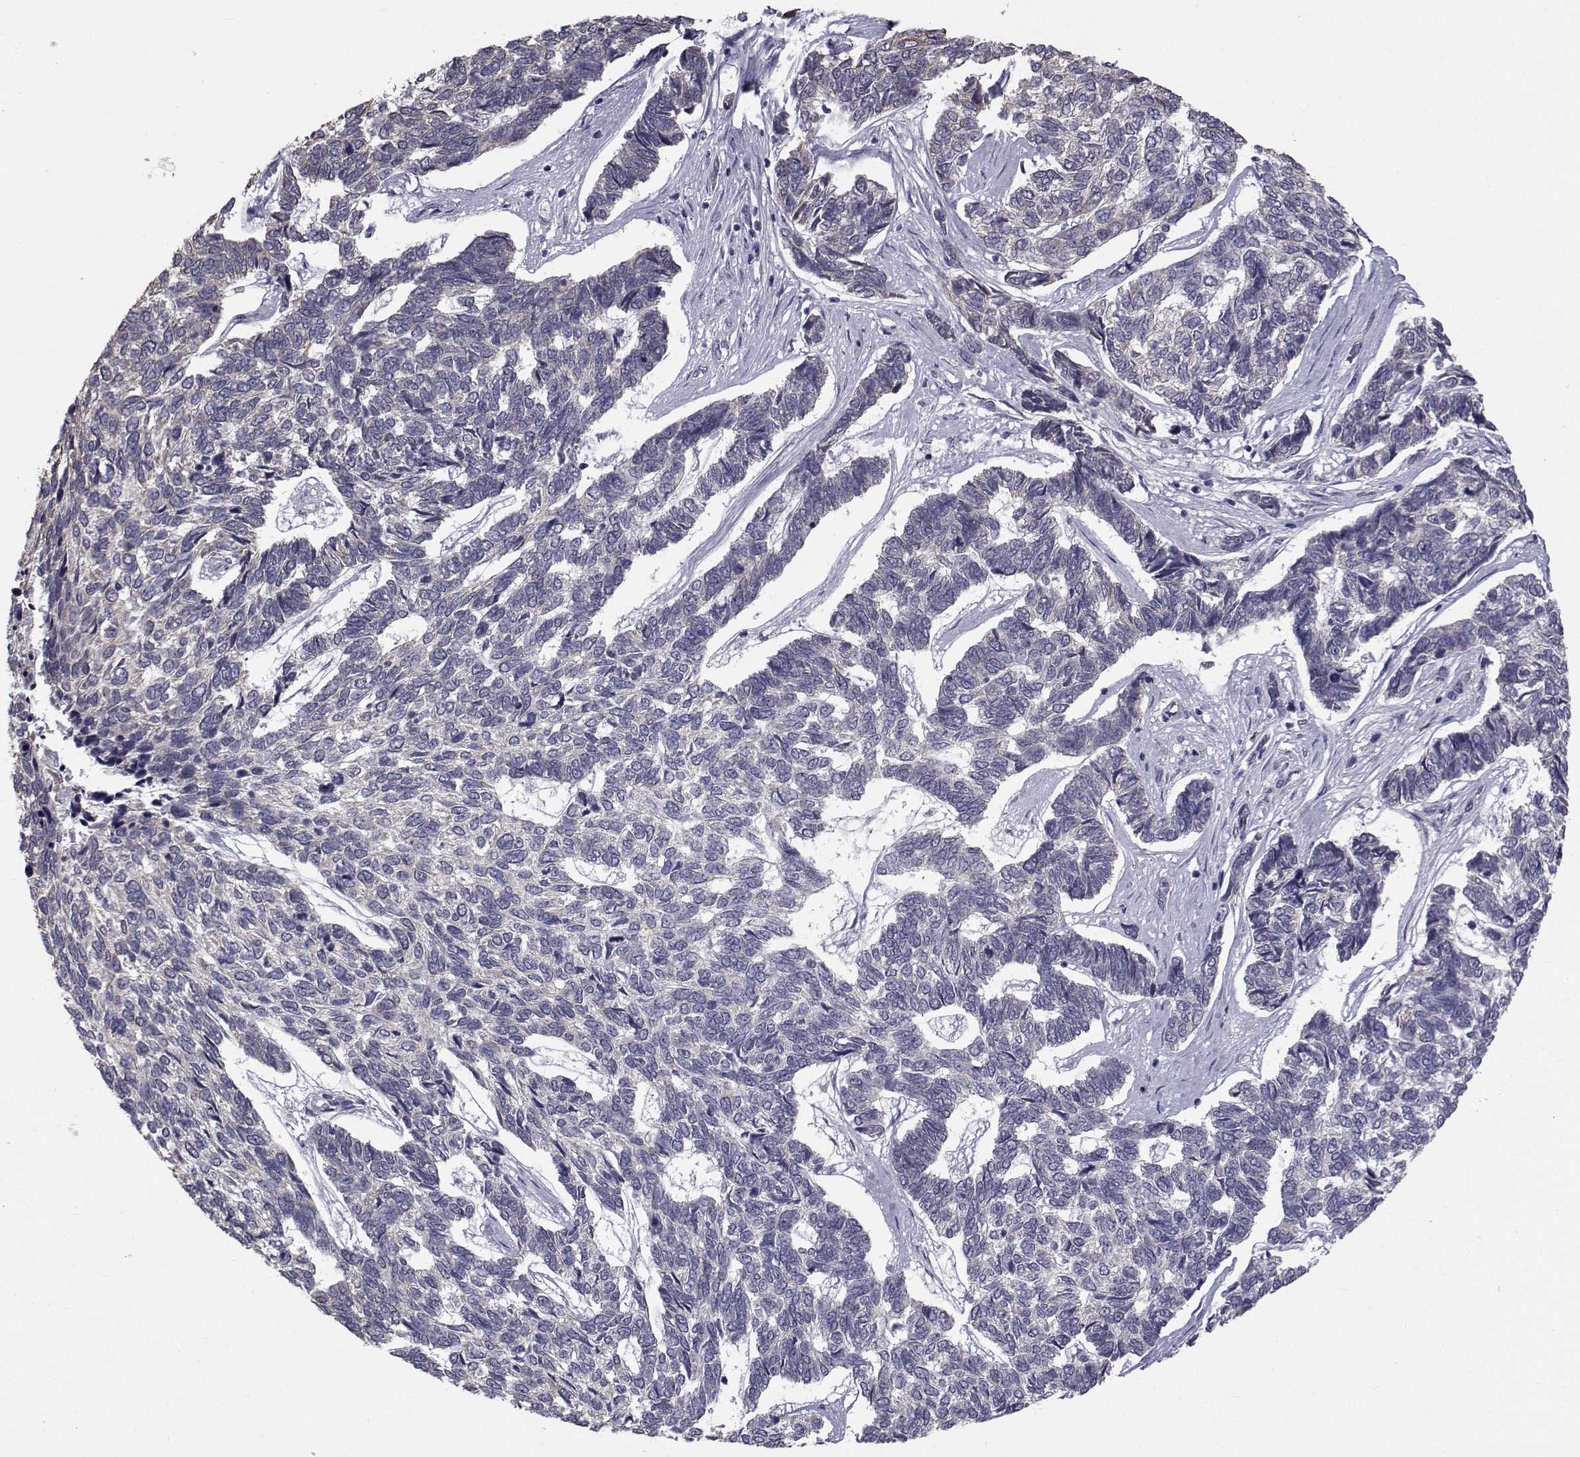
{"staining": {"intensity": "negative", "quantity": "none", "location": "none"}, "tissue": "skin cancer", "cell_type": "Tumor cells", "image_type": "cancer", "snomed": [{"axis": "morphology", "description": "Basal cell carcinoma"}, {"axis": "topography", "description": "Skin"}], "caption": "Tumor cells are negative for brown protein staining in skin cancer (basal cell carcinoma).", "gene": "ANGPT1", "patient": {"sex": "female", "age": 65}}